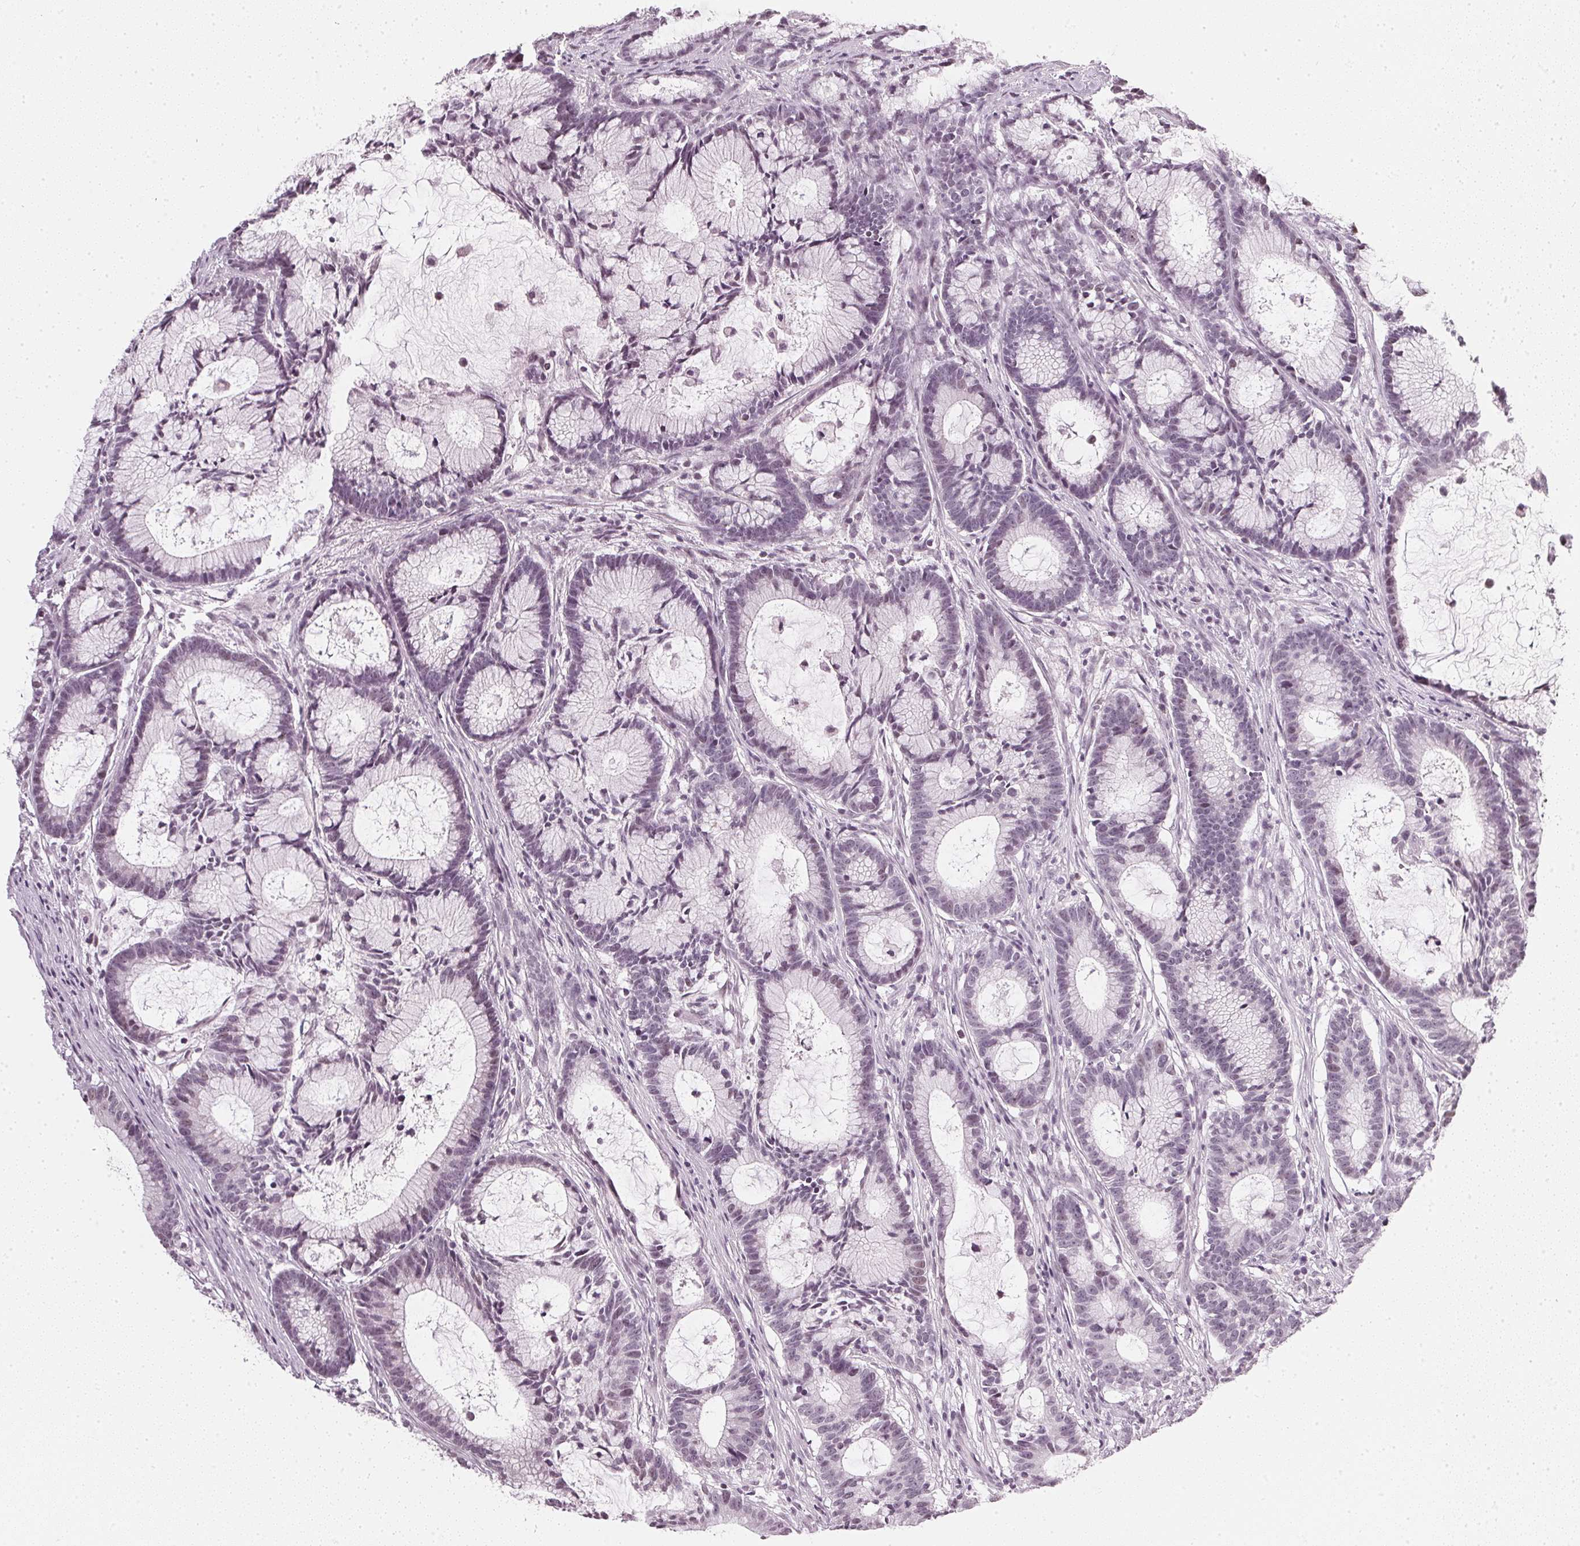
{"staining": {"intensity": "weak", "quantity": "<25%", "location": "nuclear"}, "tissue": "colorectal cancer", "cell_type": "Tumor cells", "image_type": "cancer", "snomed": [{"axis": "morphology", "description": "Adenocarcinoma, NOS"}, {"axis": "topography", "description": "Colon"}], "caption": "Micrograph shows no significant protein expression in tumor cells of colorectal adenocarcinoma.", "gene": "DNAJC6", "patient": {"sex": "female", "age": 78}}